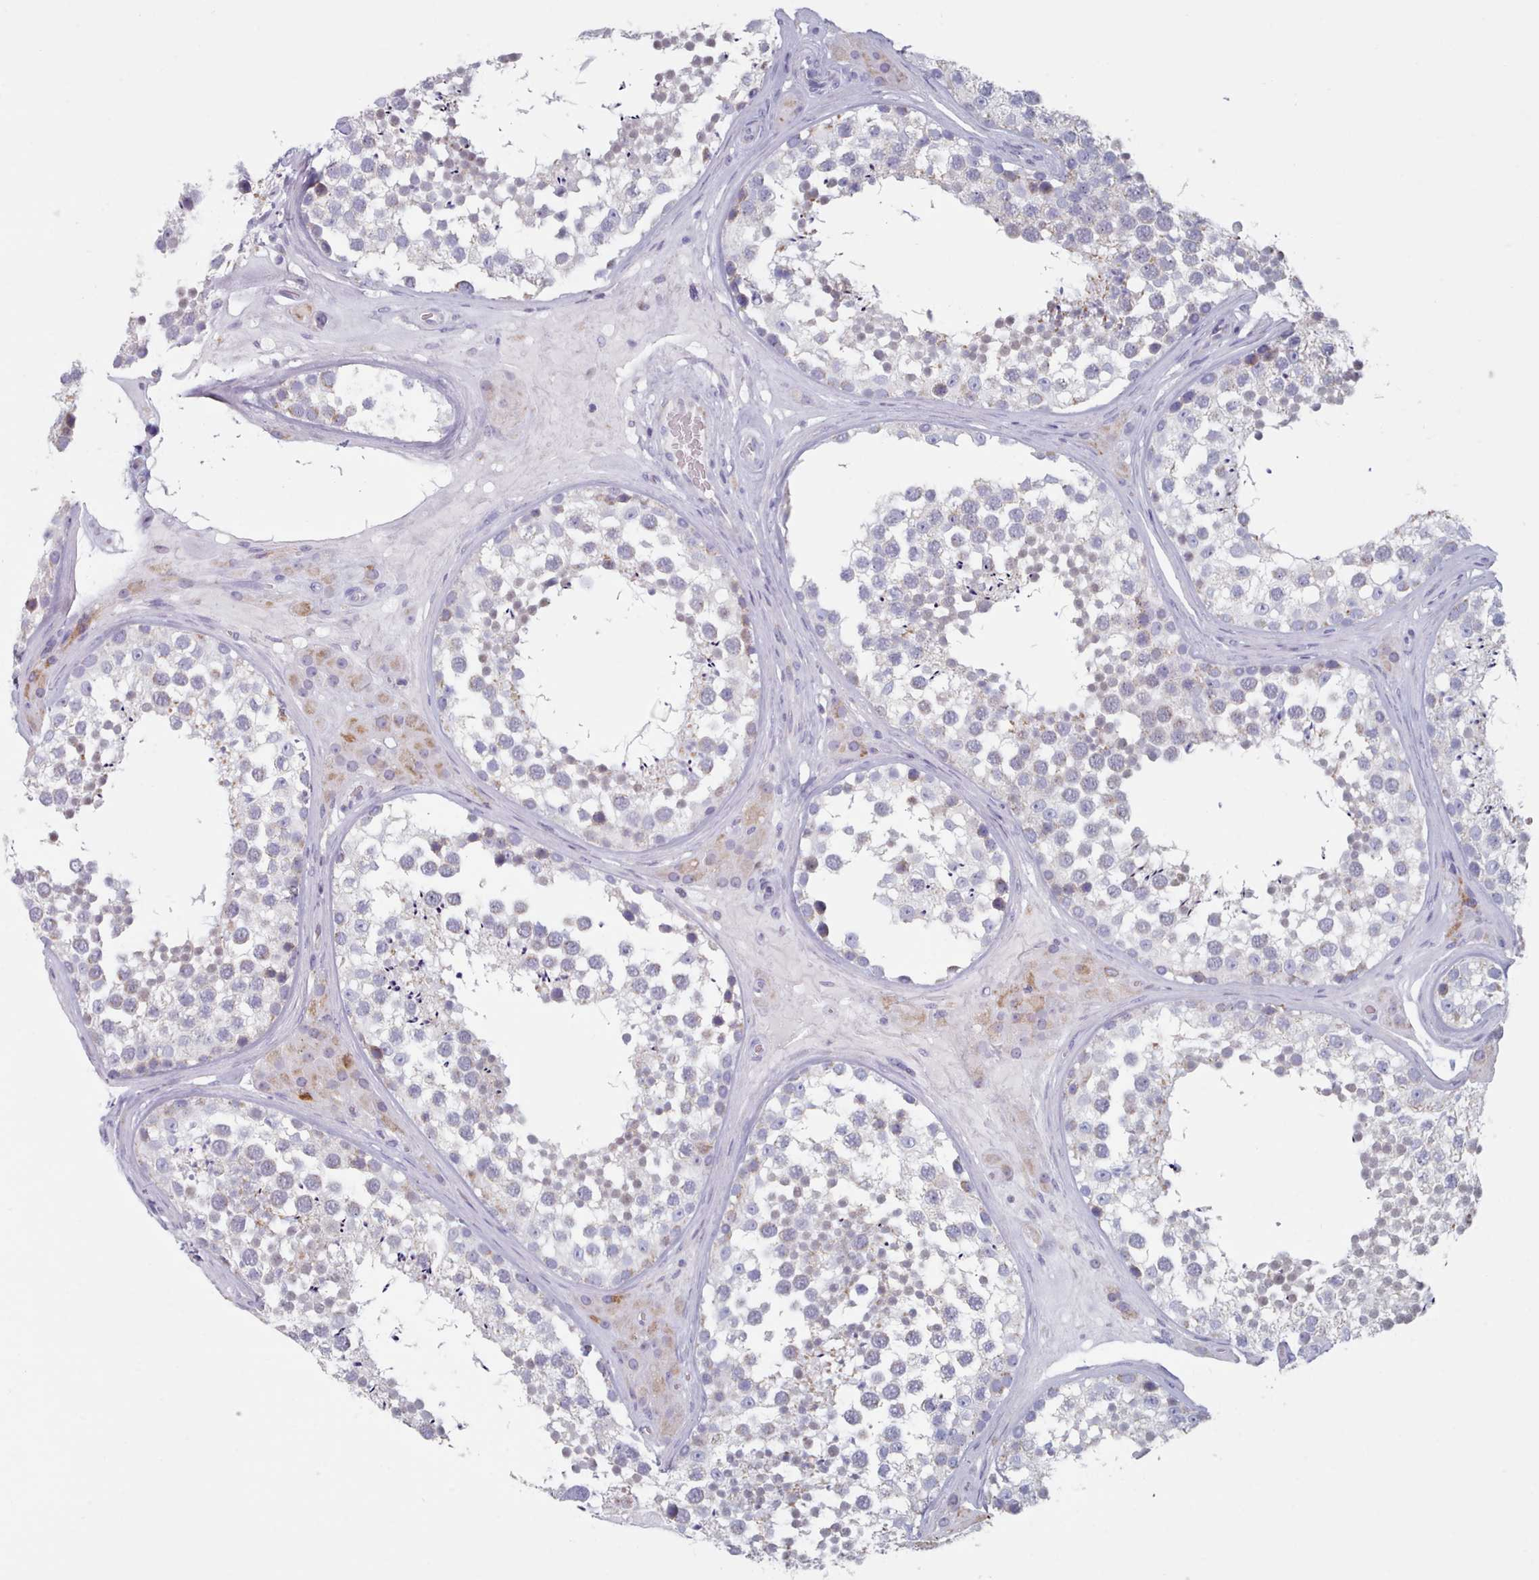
{"staining": {"intensity": "weak", "quantity": "<25%", "location": "cytoplasmic/membranous"}, "tissue": "testis", "cell_type": "Cells in seminiferous ducts", "image_type": "normal", "snomed": [{"axis": "morphology", "description": "Normal tissue, NOS"}, {"axis": "topography", "description": "Testis"}], "caption": "An IHC photomicrograph of unremarkable testis is shown. There is no staining in cells in seminiferous ducts of testis.", "gene": "FAM170B", "patient": {"sex": "male", "age": 46}}